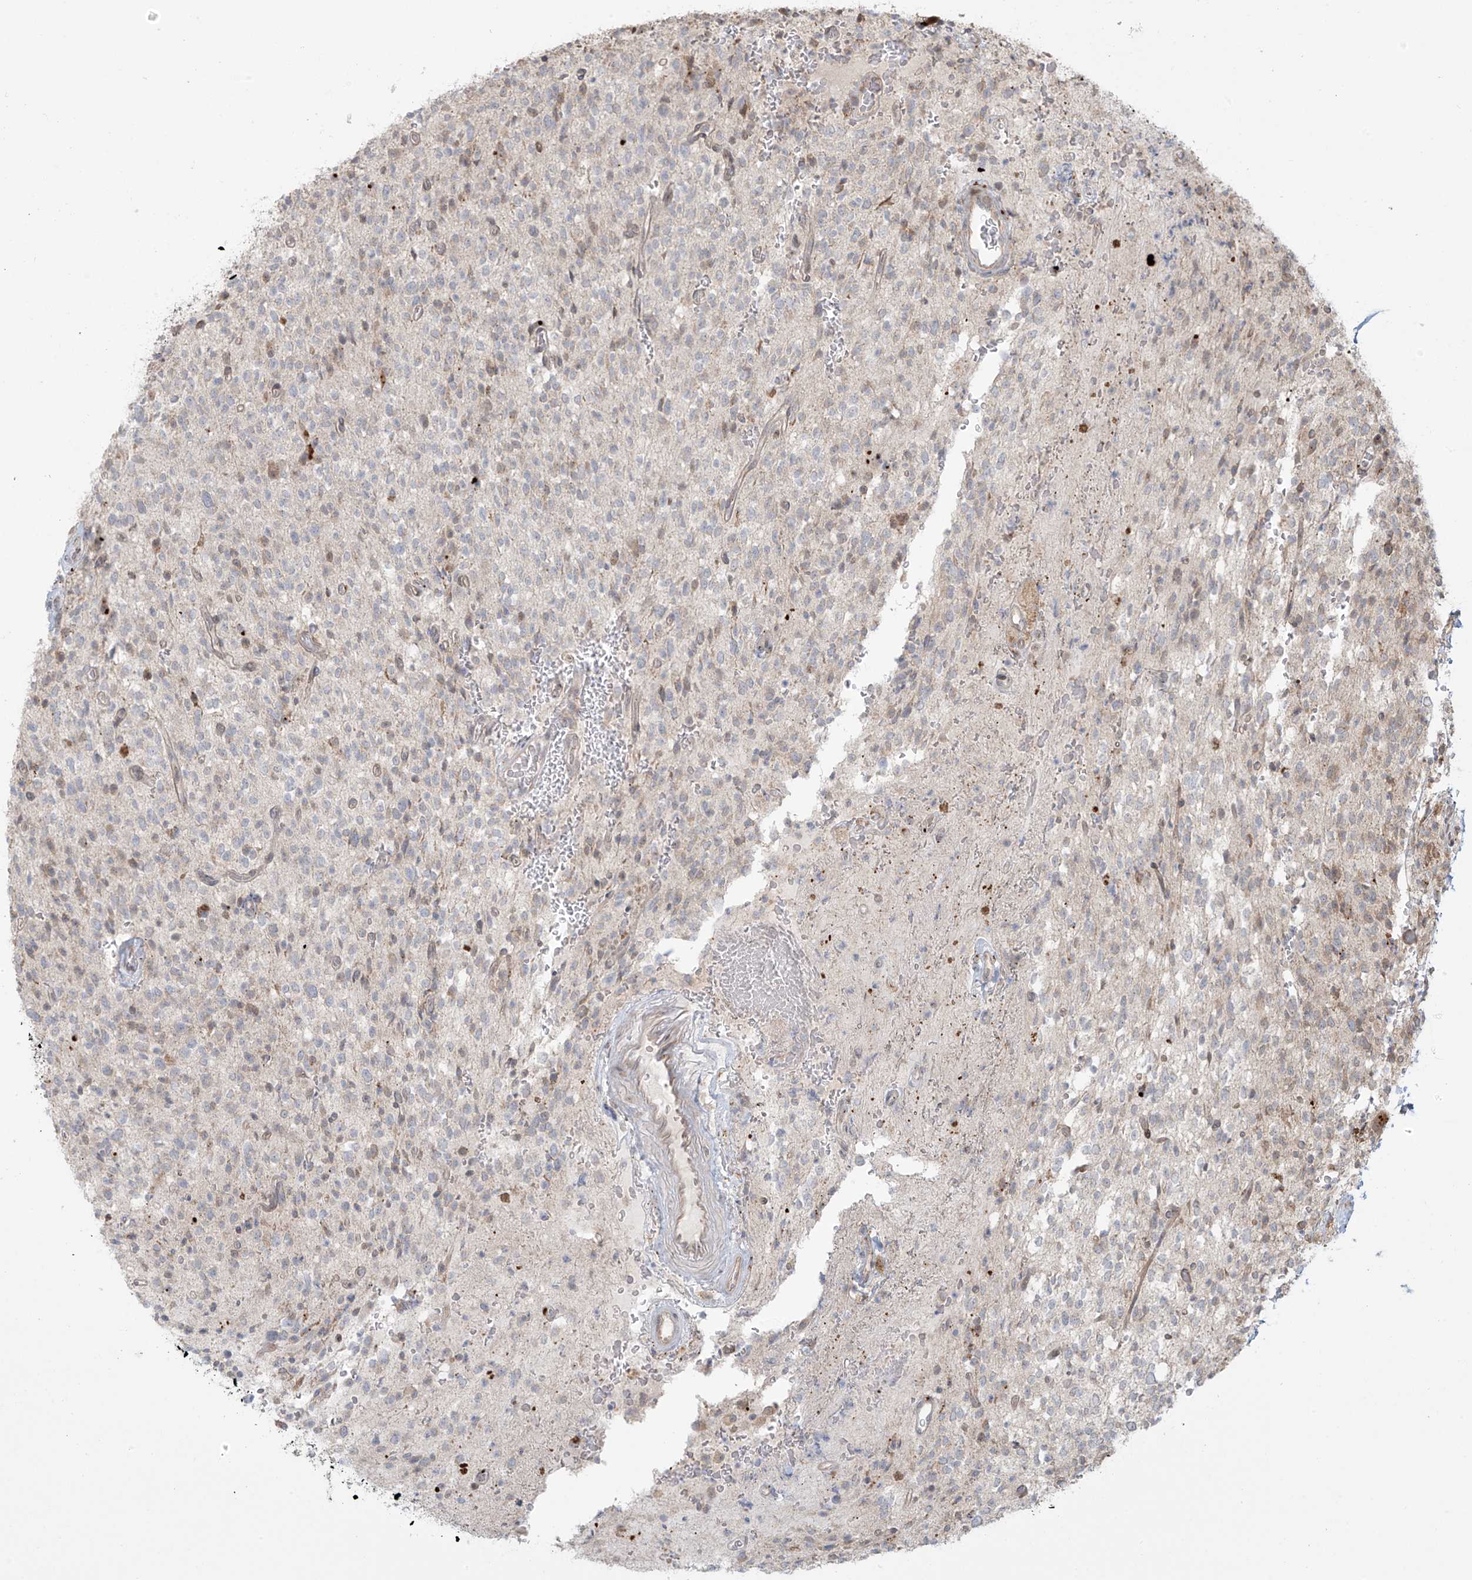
{"staining": {"intensity": "negative", "quantity": "none", "location": "none"}, "tissue": "glioma", "cell_type": "Tumor cells", "image_type": "cancer", "snomed": [{"axis": "morphology", "description": "Glioma, malignant, High grade"}, {"axis": "topography", "description": "Brain"}], "caption": "DAB immunohistochemical staining of human glioma reveals no significant positivity in tumor cells.", "gene": "PLEKHM3", "patient": {"sex": "male", "age": 34}}